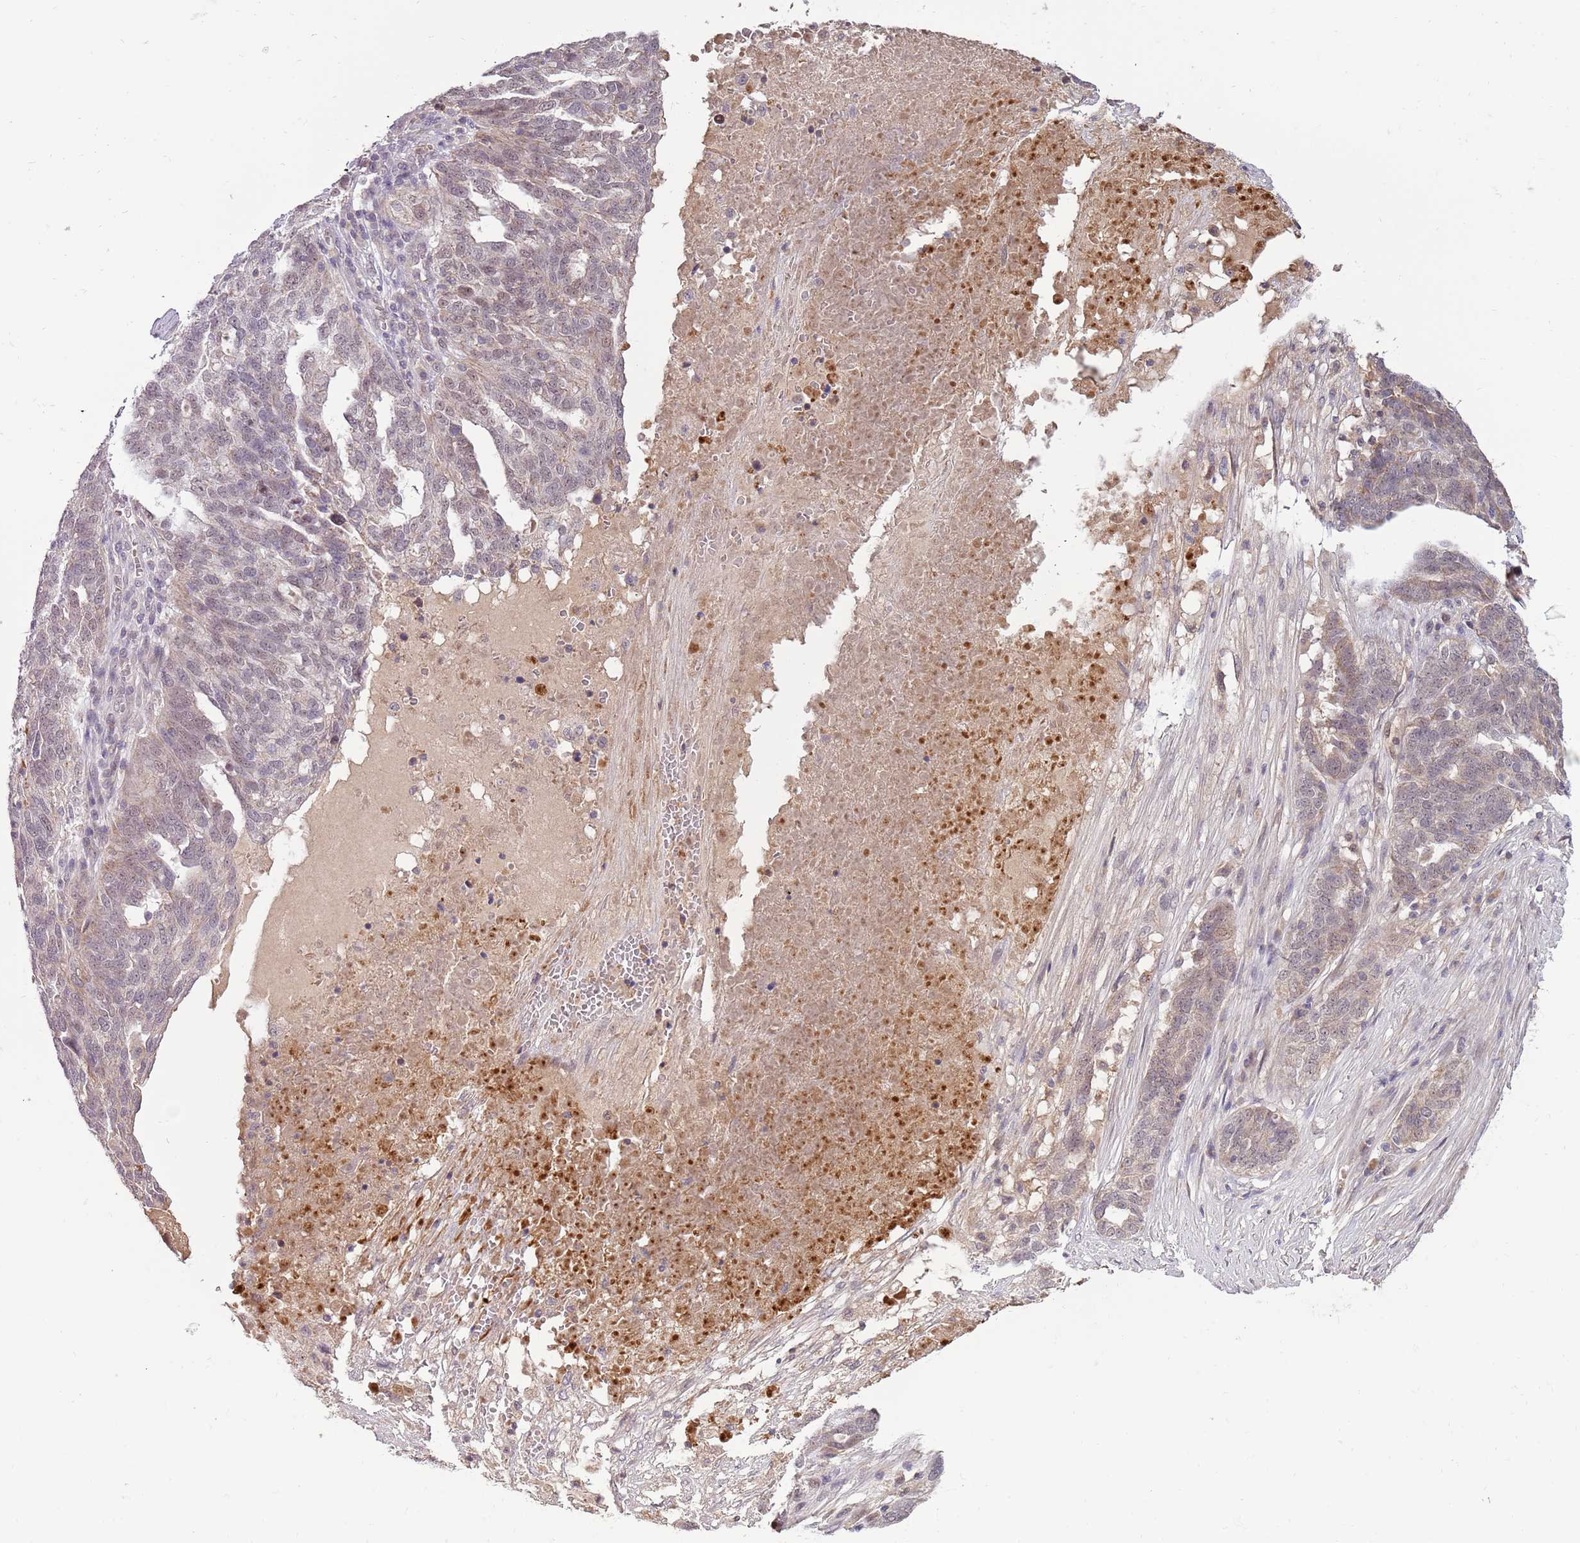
{"staining": {"intensity": "weak", "quantity": "<25%", "location": "cytoplasmic/membranous,nuclear"}, "tissue": "ovarian cancer", "cell_type": "Tumor cells", "image_type": "cancer", "snomed": [{"axis": "morphology", "description": "Cystadenocarcinoma, serous, NOS"}, {"axis": "topography", "description": "Ovary"}], "caption": "Ovarian cancer (serous cystadenocarcinoma) was stained to show a protein in brown. There is no significant positivity in tumor cells.", "gene": "NBPF6", "patient": {"sex": "female", "age": 59}}